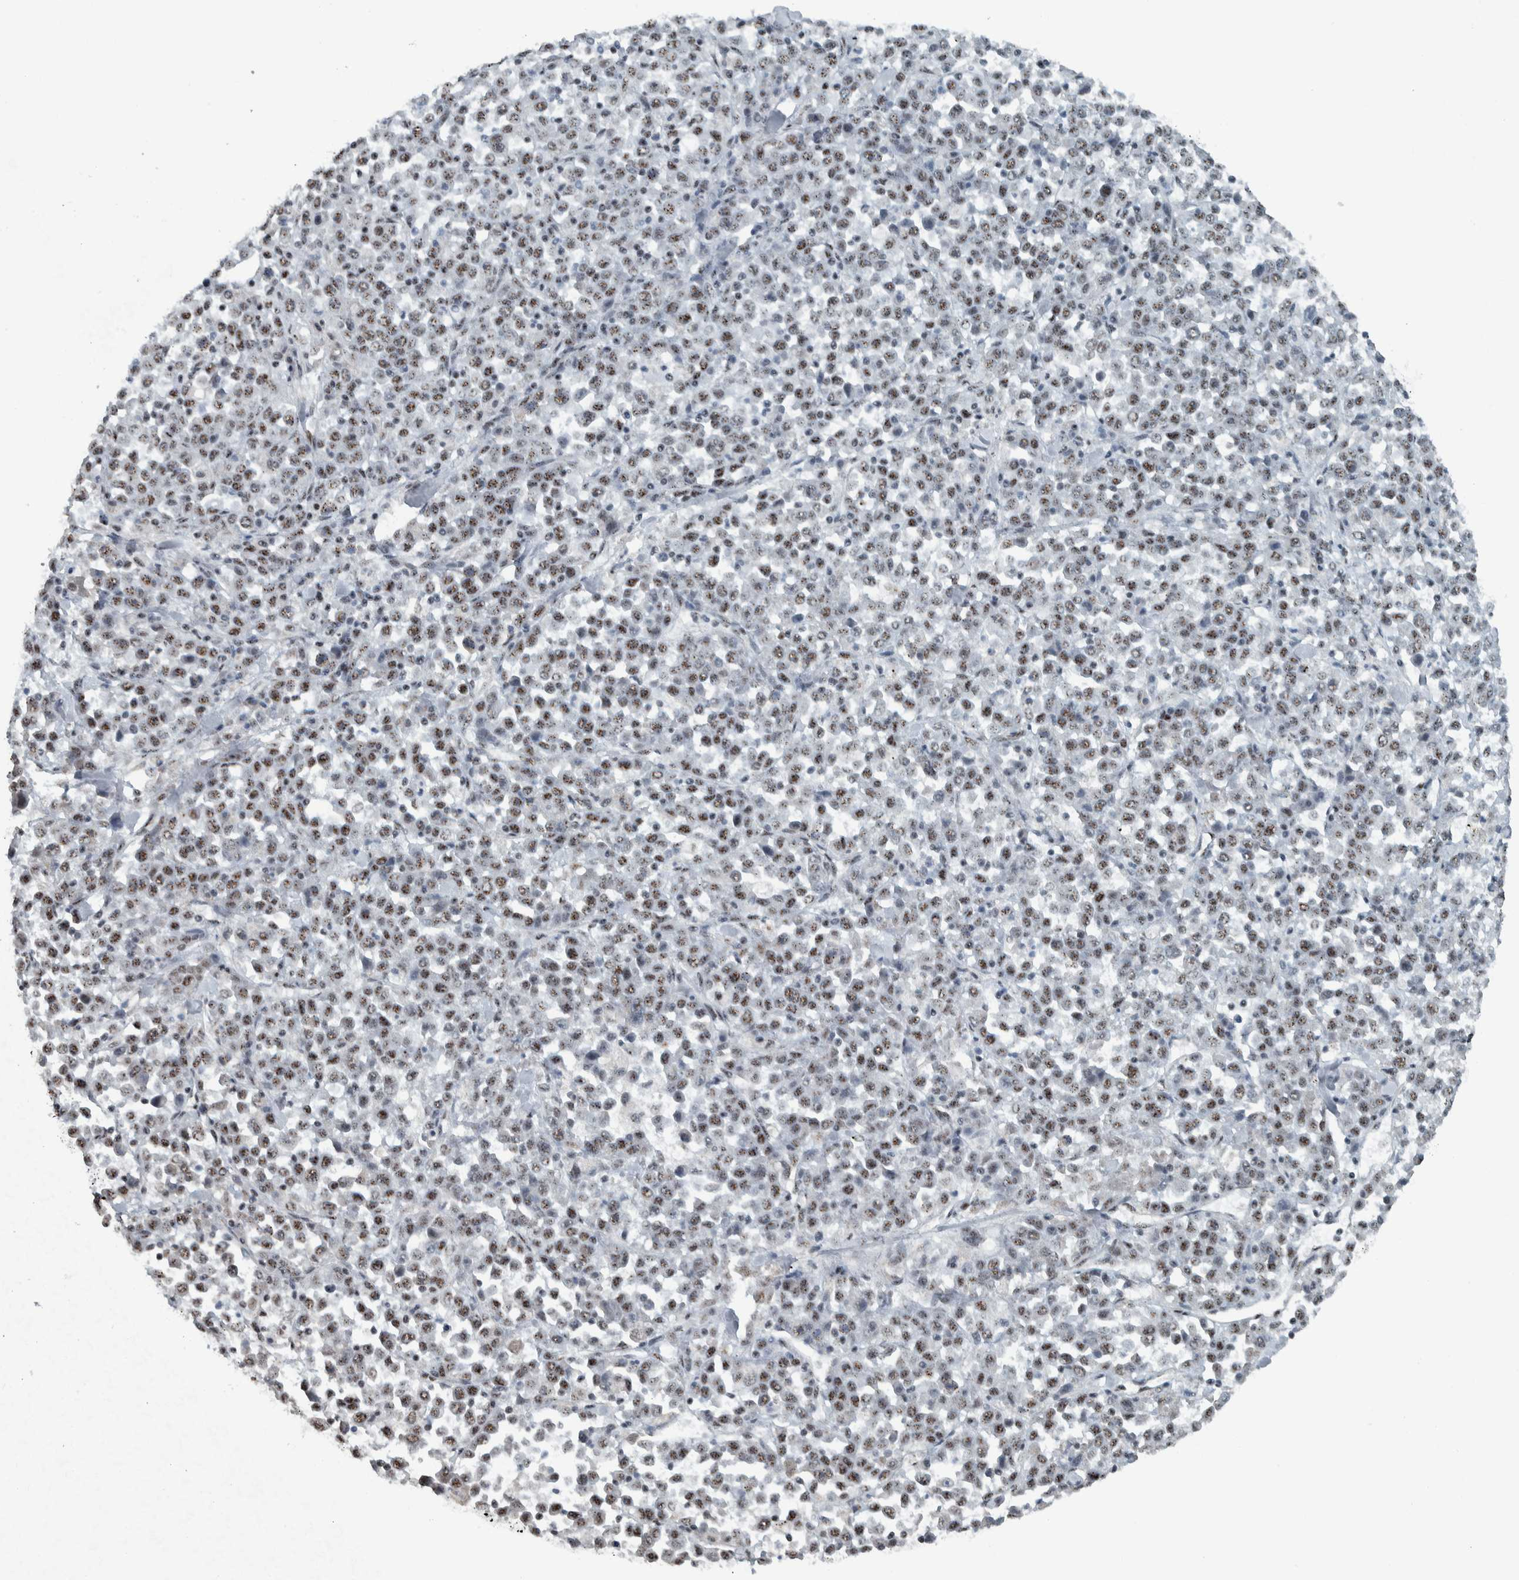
{"staining": {"intensity": "weak", "quantity": "25%-75%", "location": "nuclear"}, "tissue": "stomach cancer", "cell_type": "Tumor cells", "image_type": "cancer", "snomed": [{"axis": "morphology", "description": "Normal tissue, NOS"}, {"axis": "morphology", "description": "Adenocarcinoma, NOS"}, {"axis": "topography", "description": "Stomach, upper"}, {"axis": "topography", "description": "Stomach"}], "caption": "A high-resolution histopathology image shows IHC staining of stomach adenocarcinoma, which reveals weak nuclear staining in approximately 25%-75% of tumor cells.", "gene": "SON", "patient": {"sex": "male", "age": 59}}